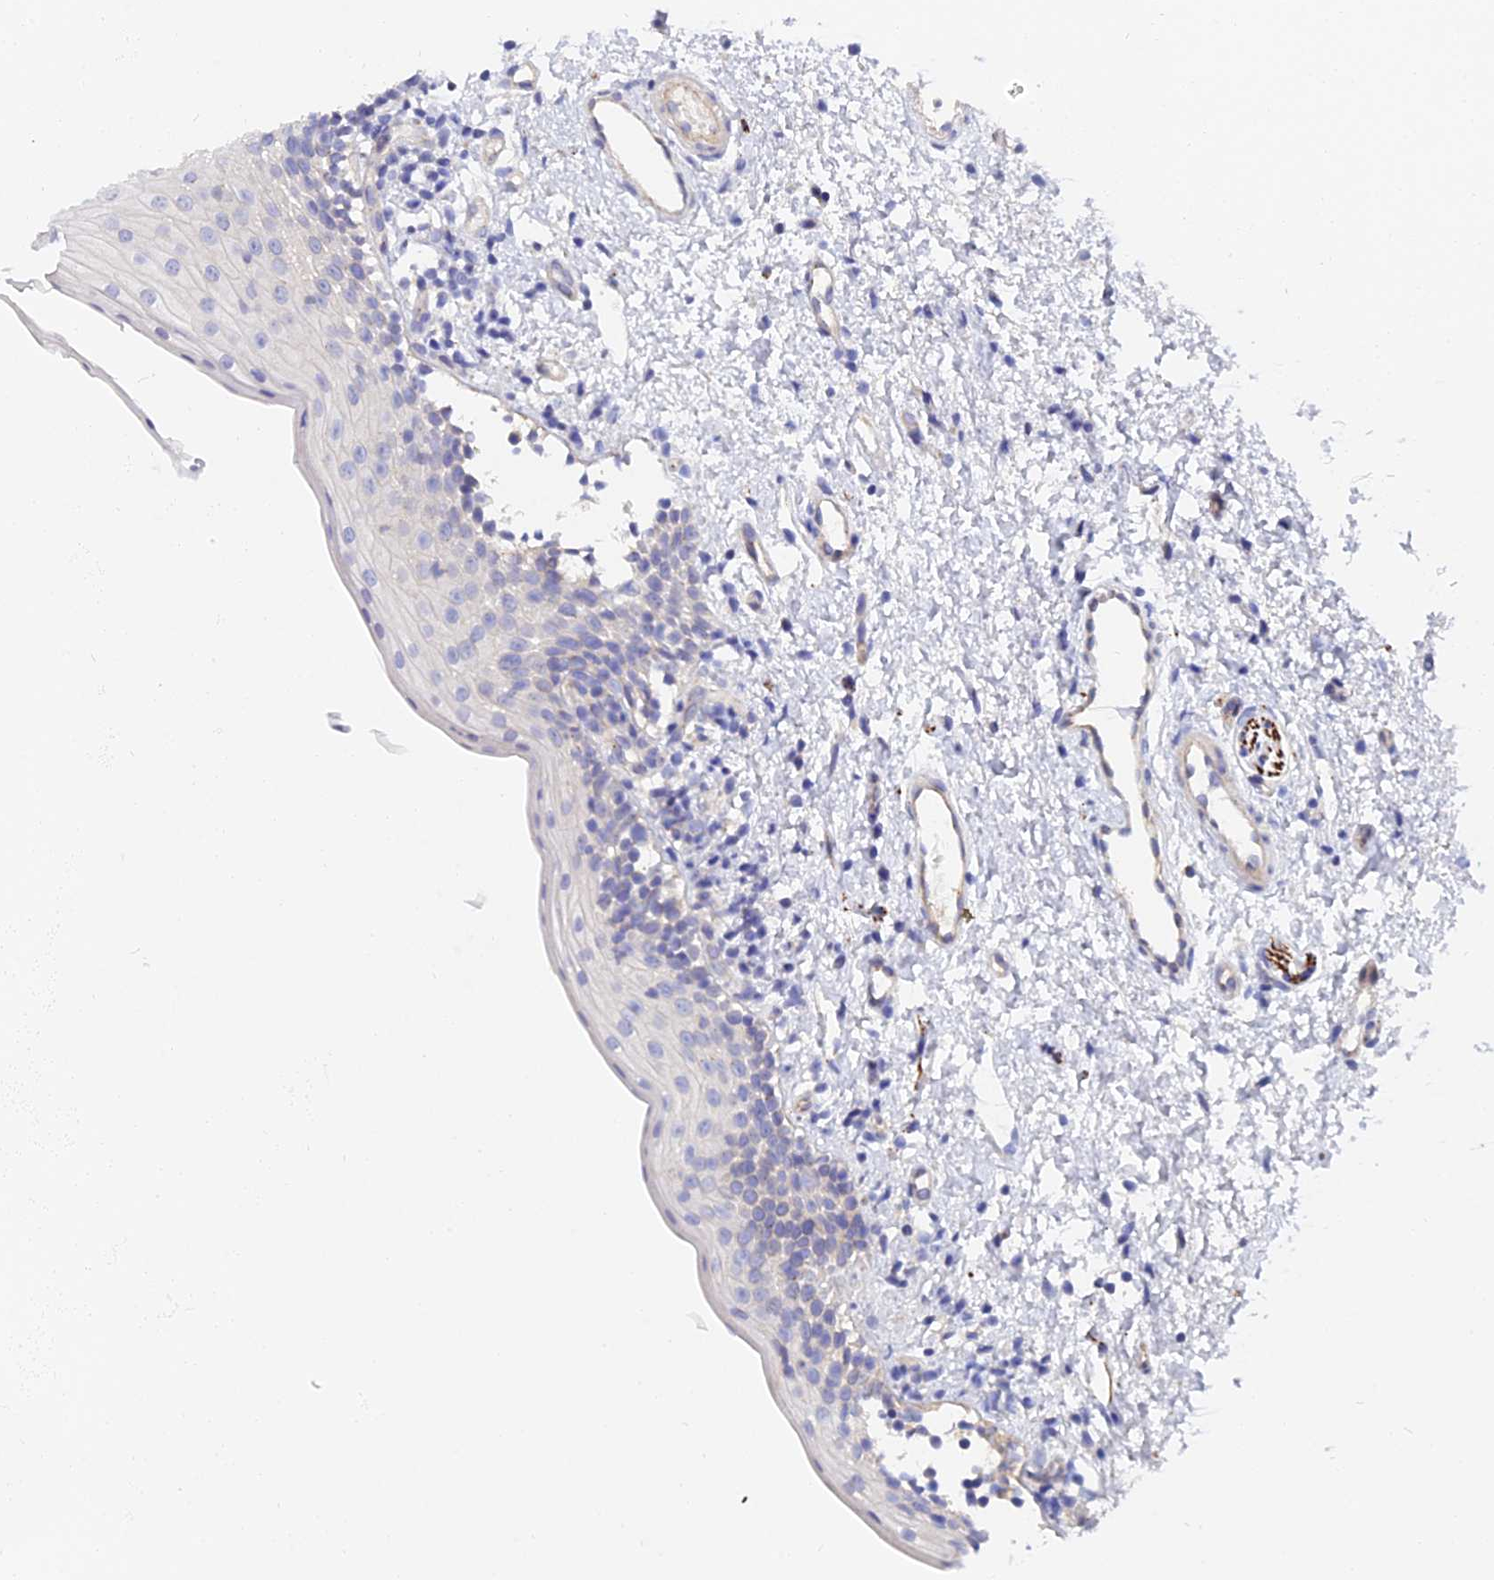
{"staining": {"intensity": "negative", "quantity": "none", "location": "none"}, "tissue": "oral mucosa", "cell_type": "Squamous epithelial cells", "image_type": "normal", "snomed": [{"axis": "morphology", "description": "Normal tissue, NOS"}, {"axis": "topography", "description": "Oral tissue"}], "caption": "Immunohistochemistry micrograph of normal oral mucosa: human oral mucosa stained with DAB demonstrates no significant protein positivity in squamous epithelial cells.", "gene": "APOBEC3H", "patient": {"sex": "female", "age": 13}}